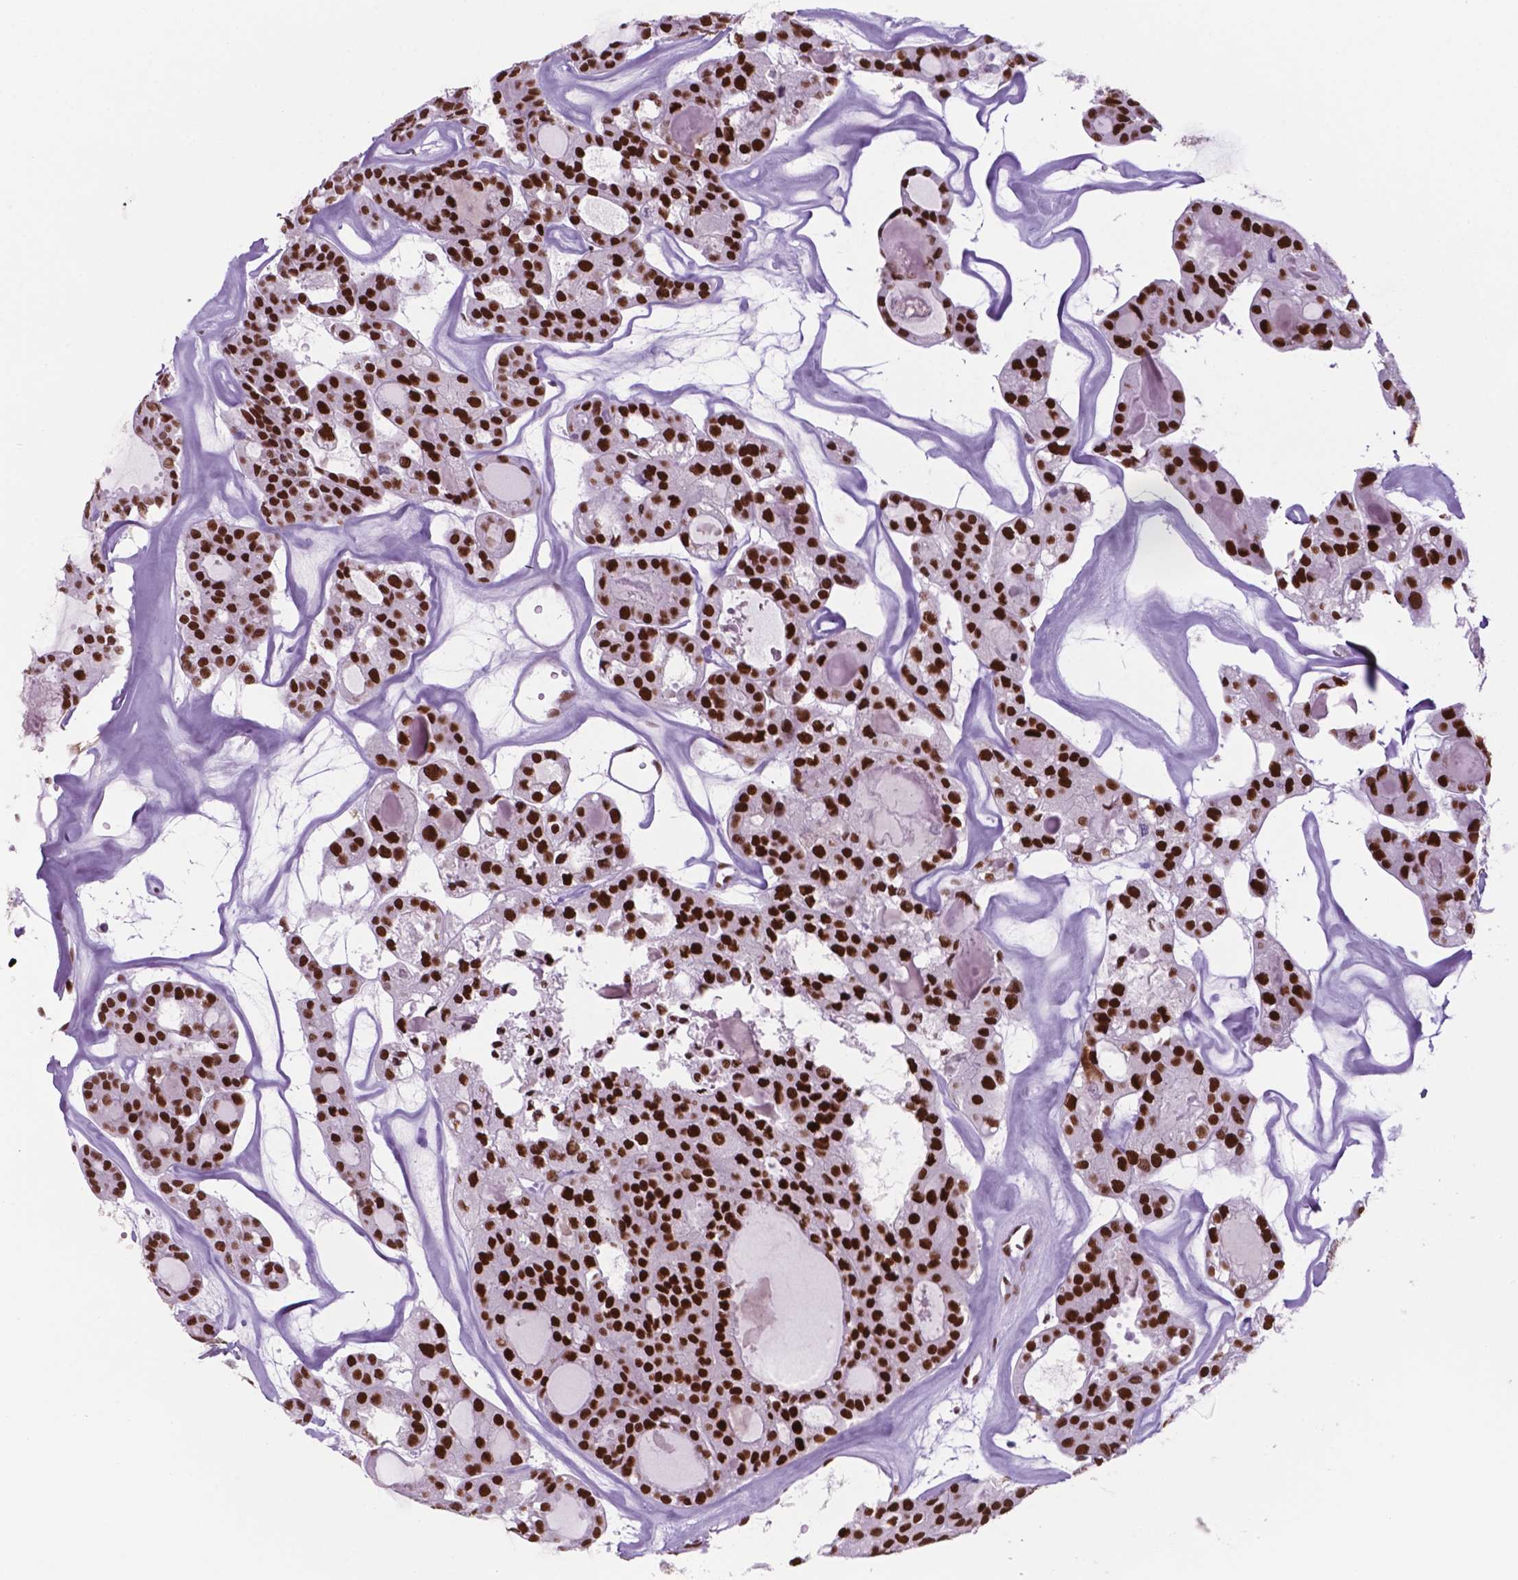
{"staining": {"intensity": "strong", "quantity": ">75%", "location": "nuclear"}, "tissue": "thyroid cancer", "cell_type": "Tumor cells", "image_type": "cancer", "snomed": [{"axis": "morphology", "description": "Follicular adenoma carcinoma, NOS"}, {"axis": "topography", "description": "Thyroid gland"}], "caption": "Immunohistochemistry (IHC) micrograph of human follicular adenoma carcinoma (thyroid) stained for a protein (brown), which displays high levels of strong nuclear expression in about >75% of tumor cells.", "gene": "MSH6", "patient": {"sex": "male", "age": 75}}